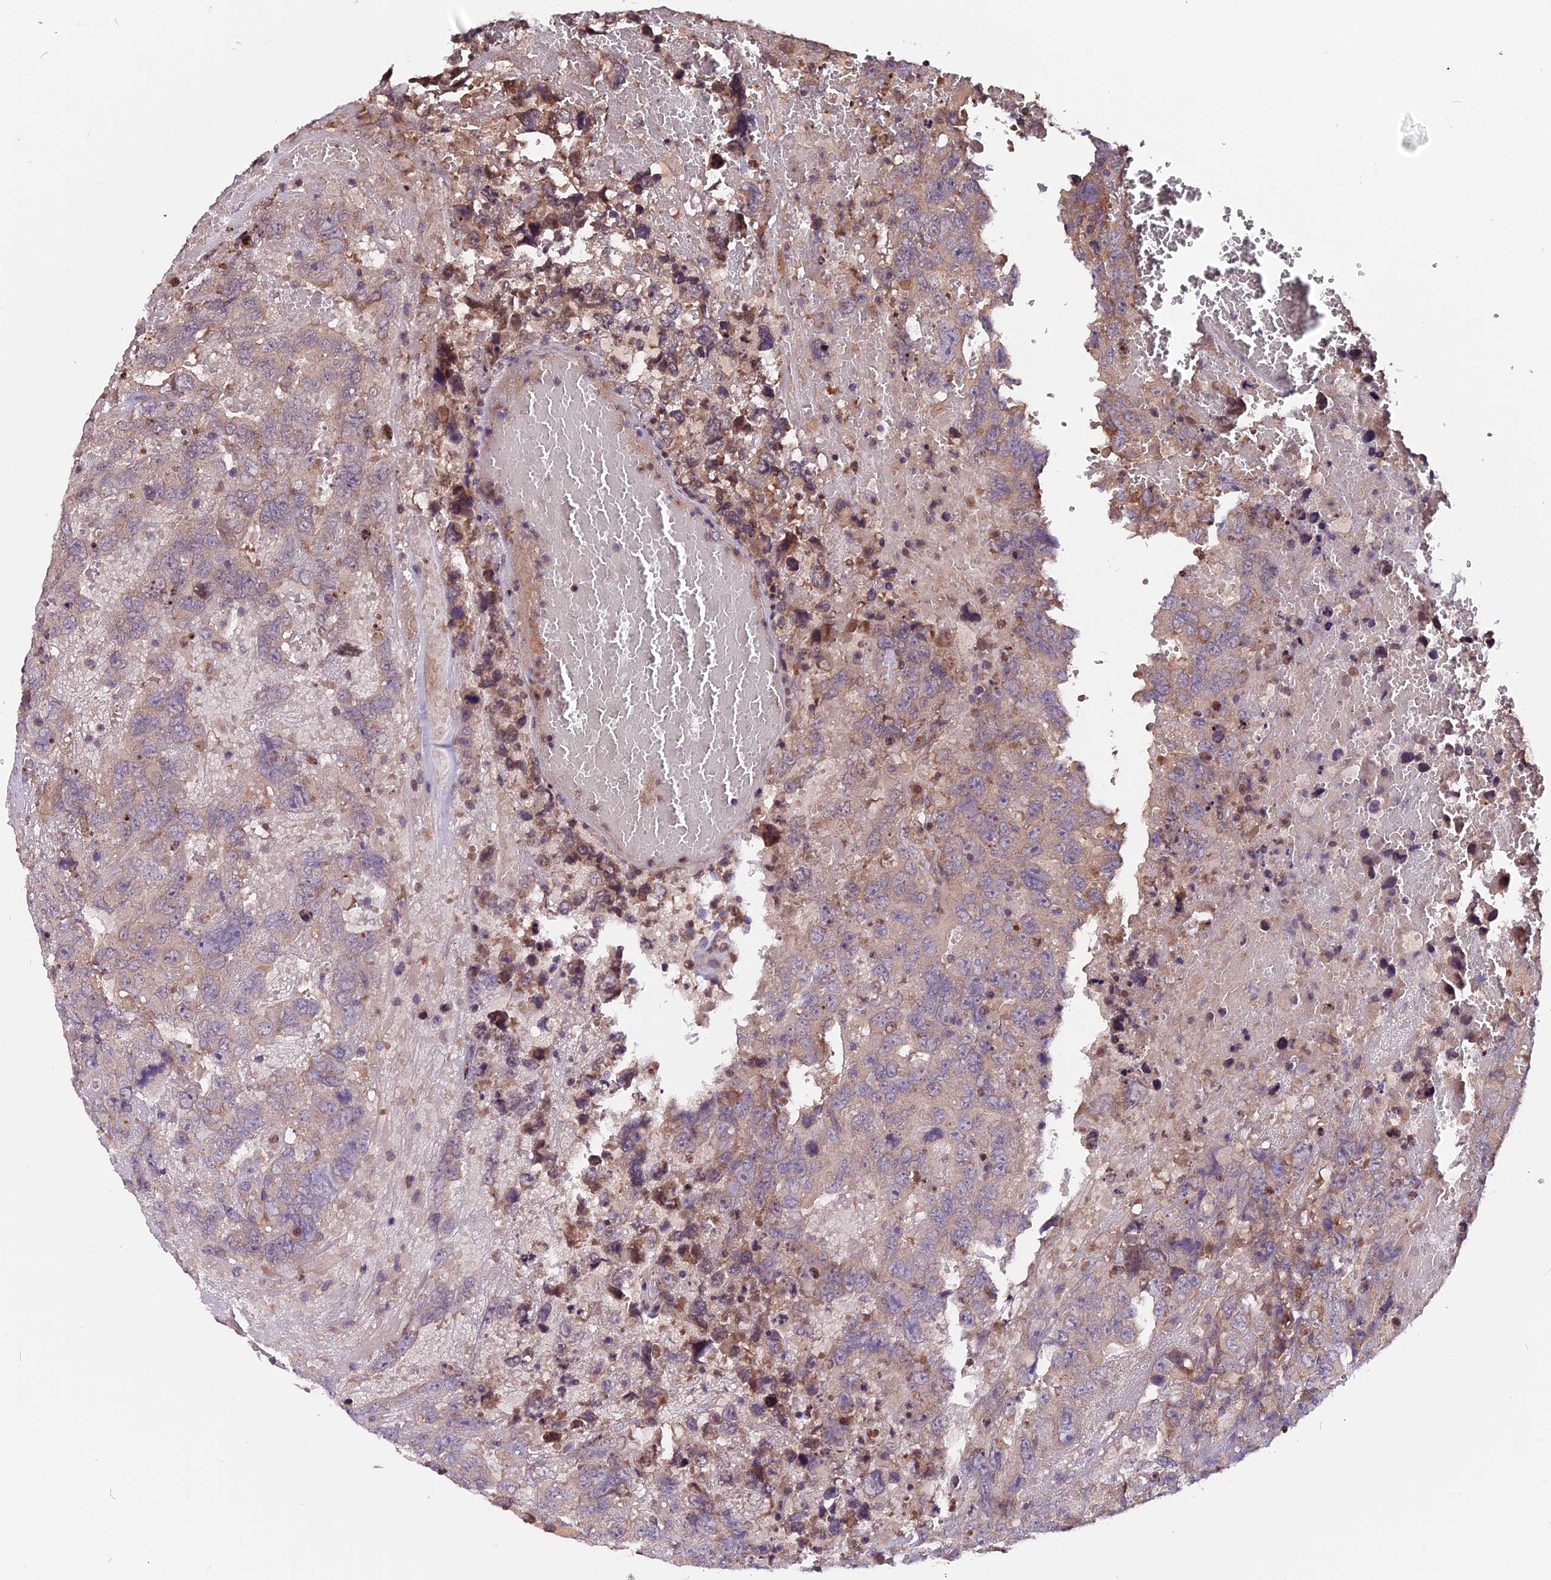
{"staining": {"intensity": "weak", "quantity": "25%-75%", "location": "cytoplasmic/membranous"}, "tissue": "testis cancer", "cell_type": "Tumor cells", "image_type": "cancer", "snomed": [{"axis": "morphology", "description": "Carcinoma, Embryonal, NOS"}, {"axis": "topography", "description": "Testis"}], "caption": "This photomicrograph reveals testis cancer (embryonal carcinoma) stained with IHC to label a protein in brown. The cytoplasmic/membranous of tumor cells show weak positivity for the protein. Nuclei are counter-stained blue.", "gene": "ZNF598", "patient": {"sex": "male", "age": 45}}